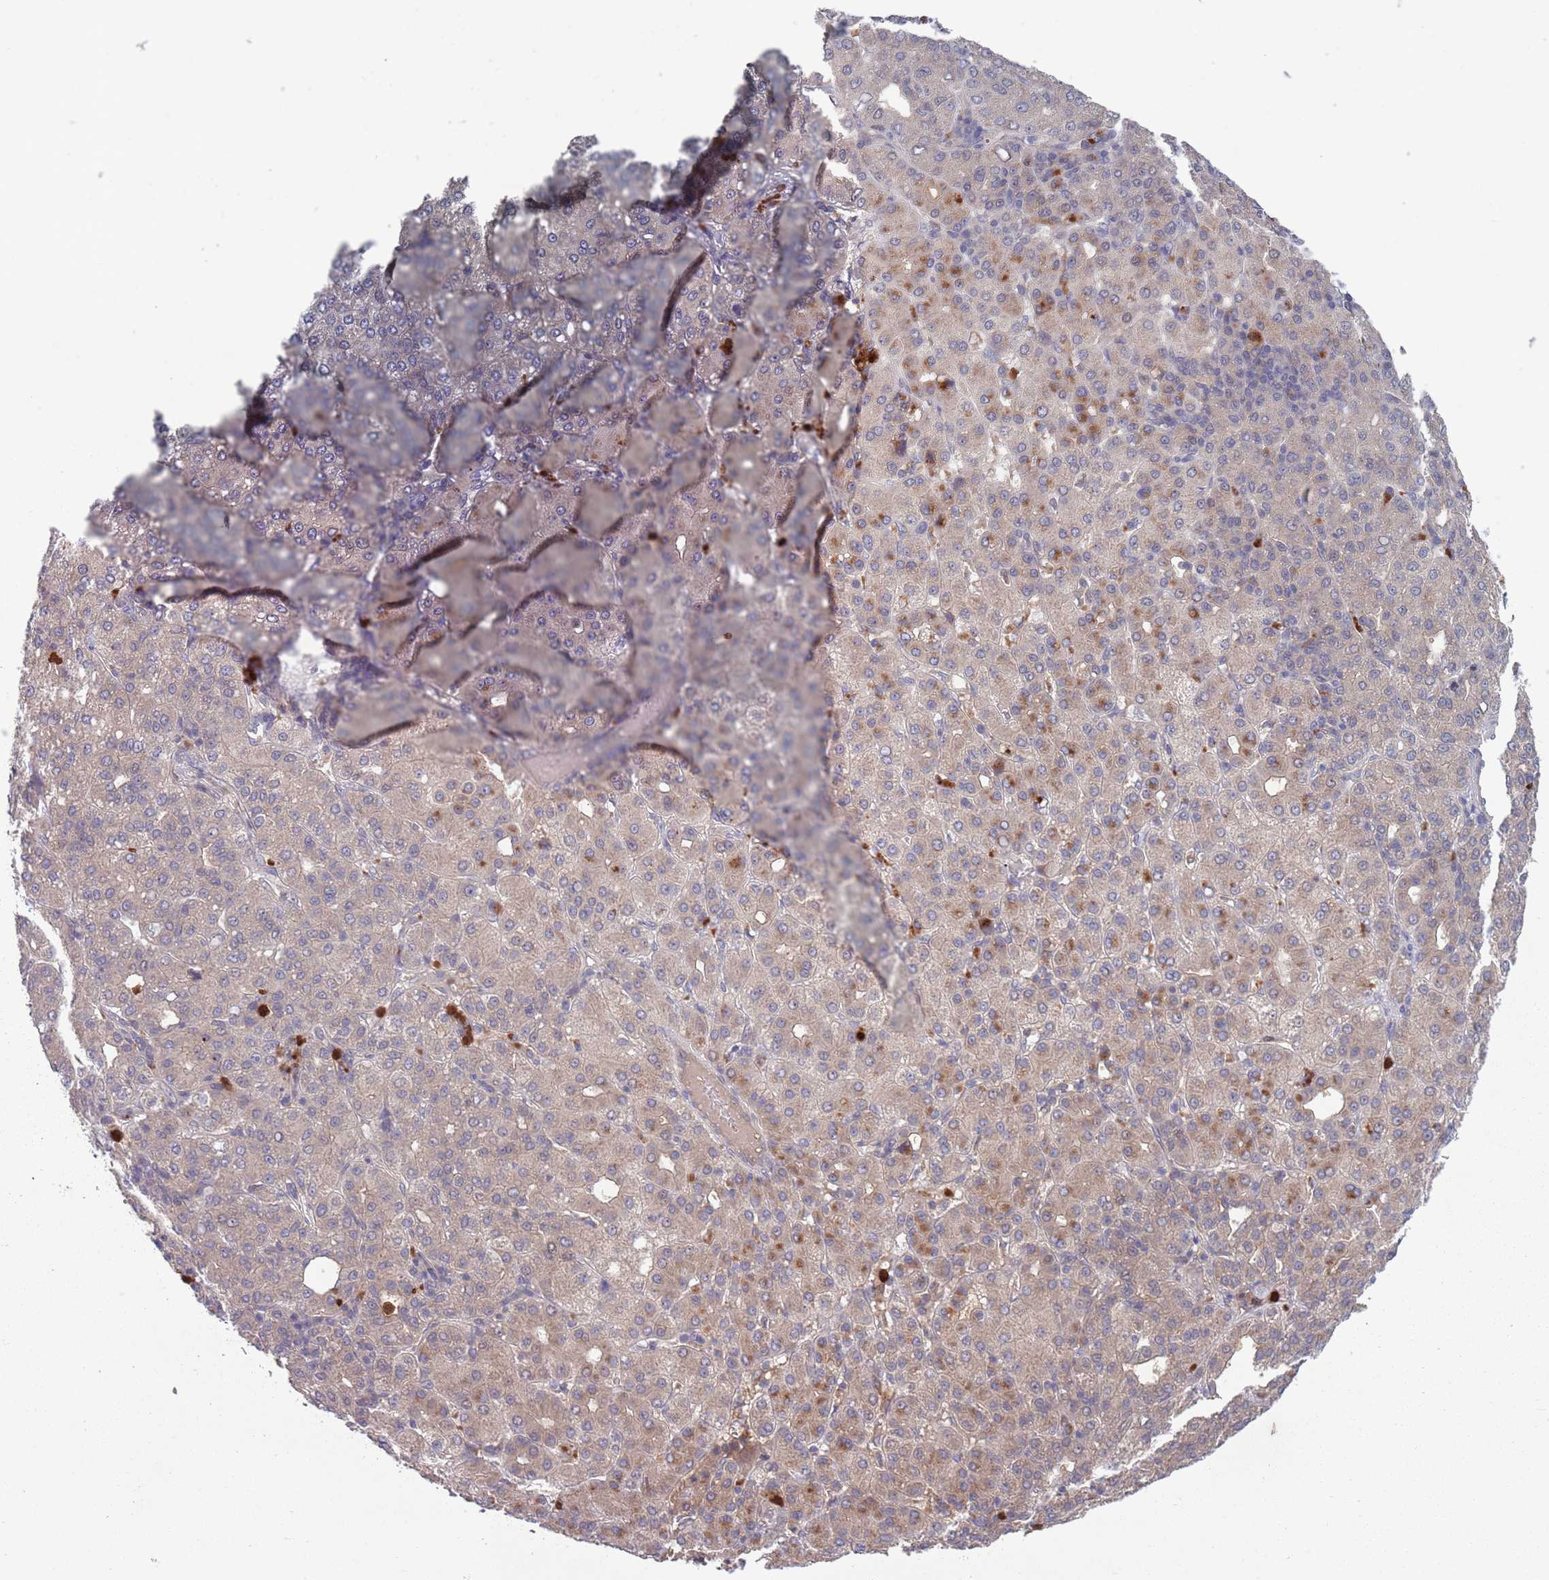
{"staining": {"intensity": "moderate", "quantity": "<25%", "location": "cytoplasmic/membranous"}, "tissue": "liver cancer", "cell_type": "Tumor cells", "image_type": "cancer", "snomed": [{"axis": "morphology", "description": "Carcinoma, Hepatocellular, NOS"}, {"axis": "topography", "description": "Liver"}], "caption": "A high-resolution photomicrograph shows immunohistochemistry (IHC) staining of hepatocellular carcinoma (liver), which shows moderate cytoplasmic/membranous staining in approximately <25% of tumor cells.", "gene": "TYW1", "patient": {"sex": "male", "age": 65}}